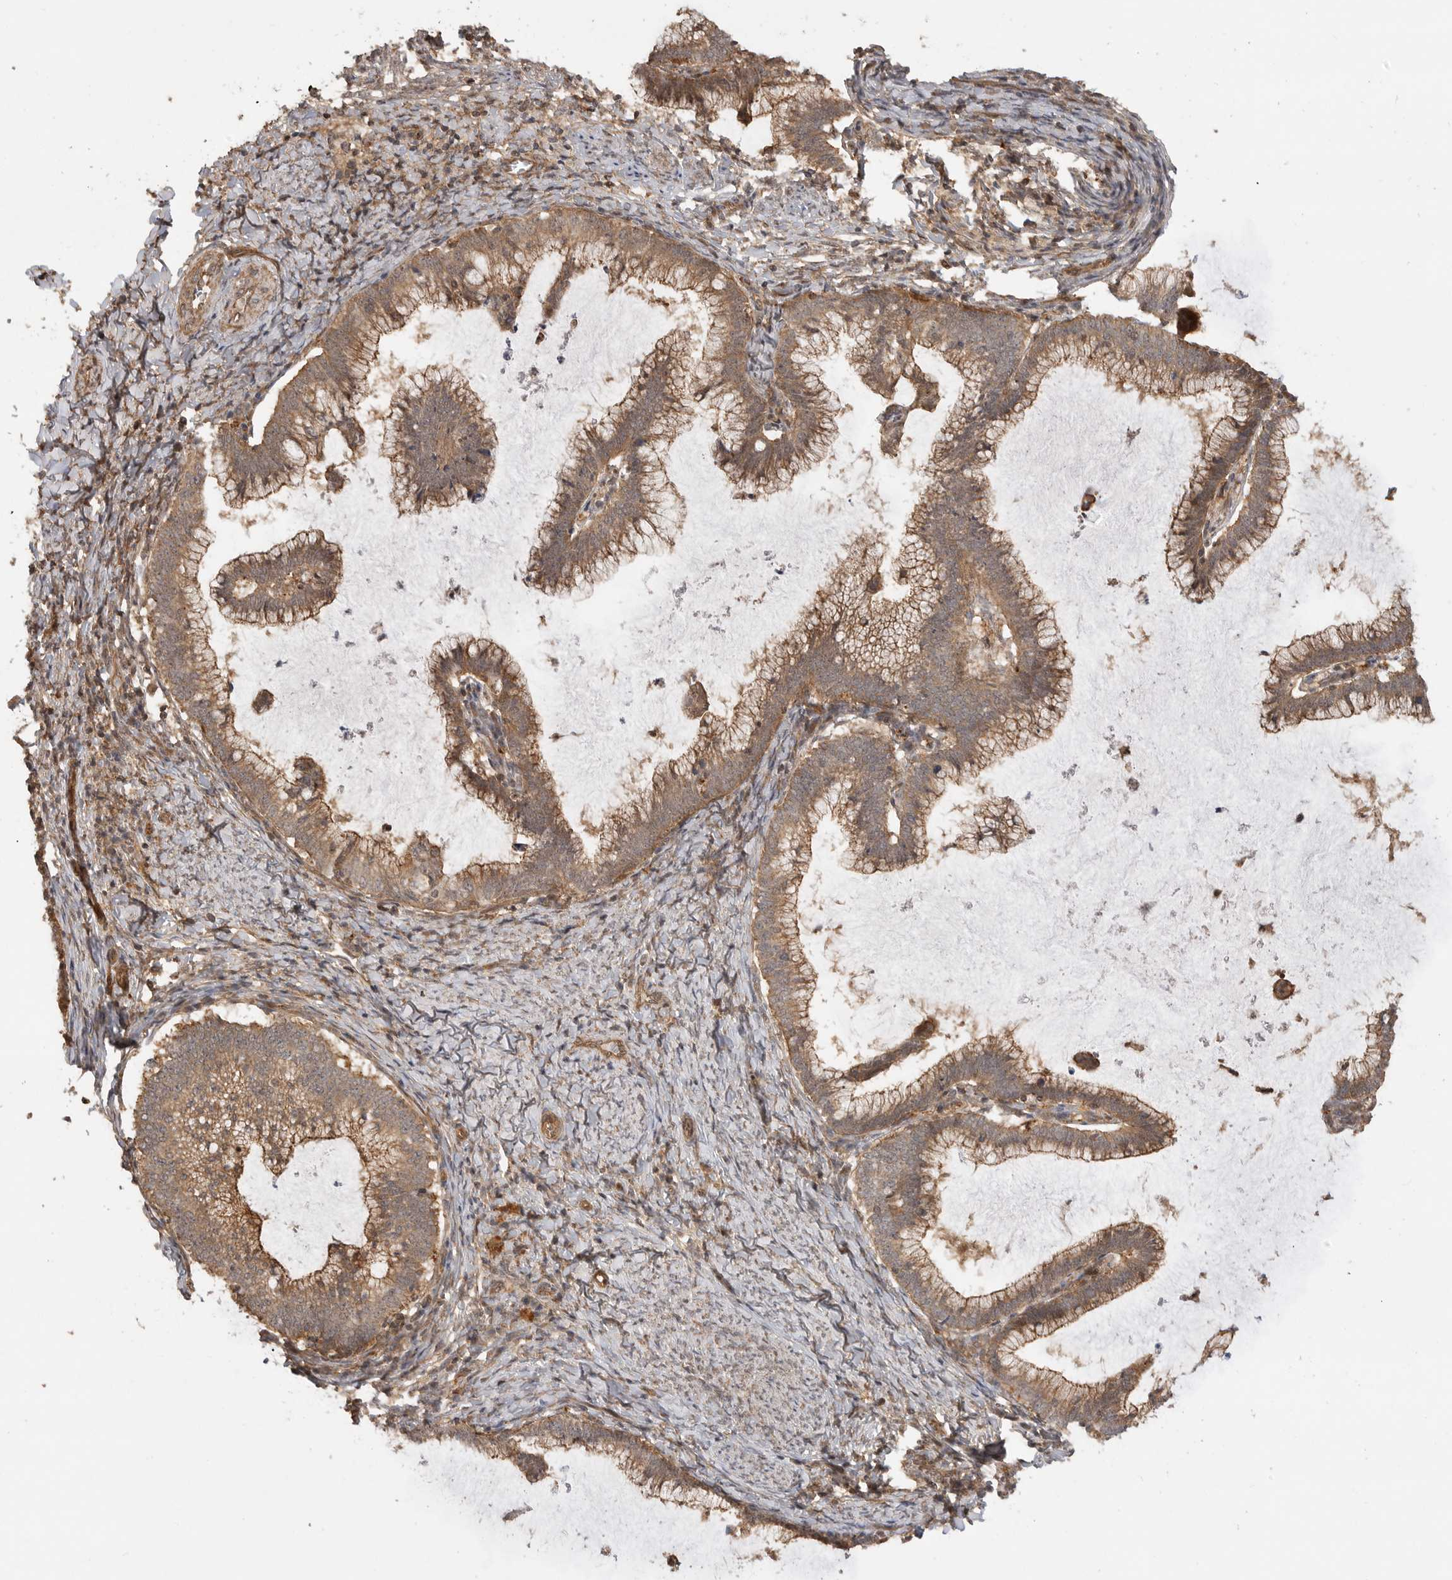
{"staining": {"intensity": "moderate", "quantity": ">75%", "location": "cytoplasmic/membranous"}, "tissue": "cervical cancer", "cell_type": "Tumor cells", "image_type": "cancer", "snomed": [{"axis": "morphology", "description": "Adenocarcinoma, NOS"}, {"axis": "topography", "description": "Cervix"}], "caption": "Tumor cells exhibit moderate cytoplasmic/membranous positivity in approximately >75% of cells in cervical adenocarcinoma.", "gene": "ADPRS", "patient": {"sex": "female", "age": 36}}